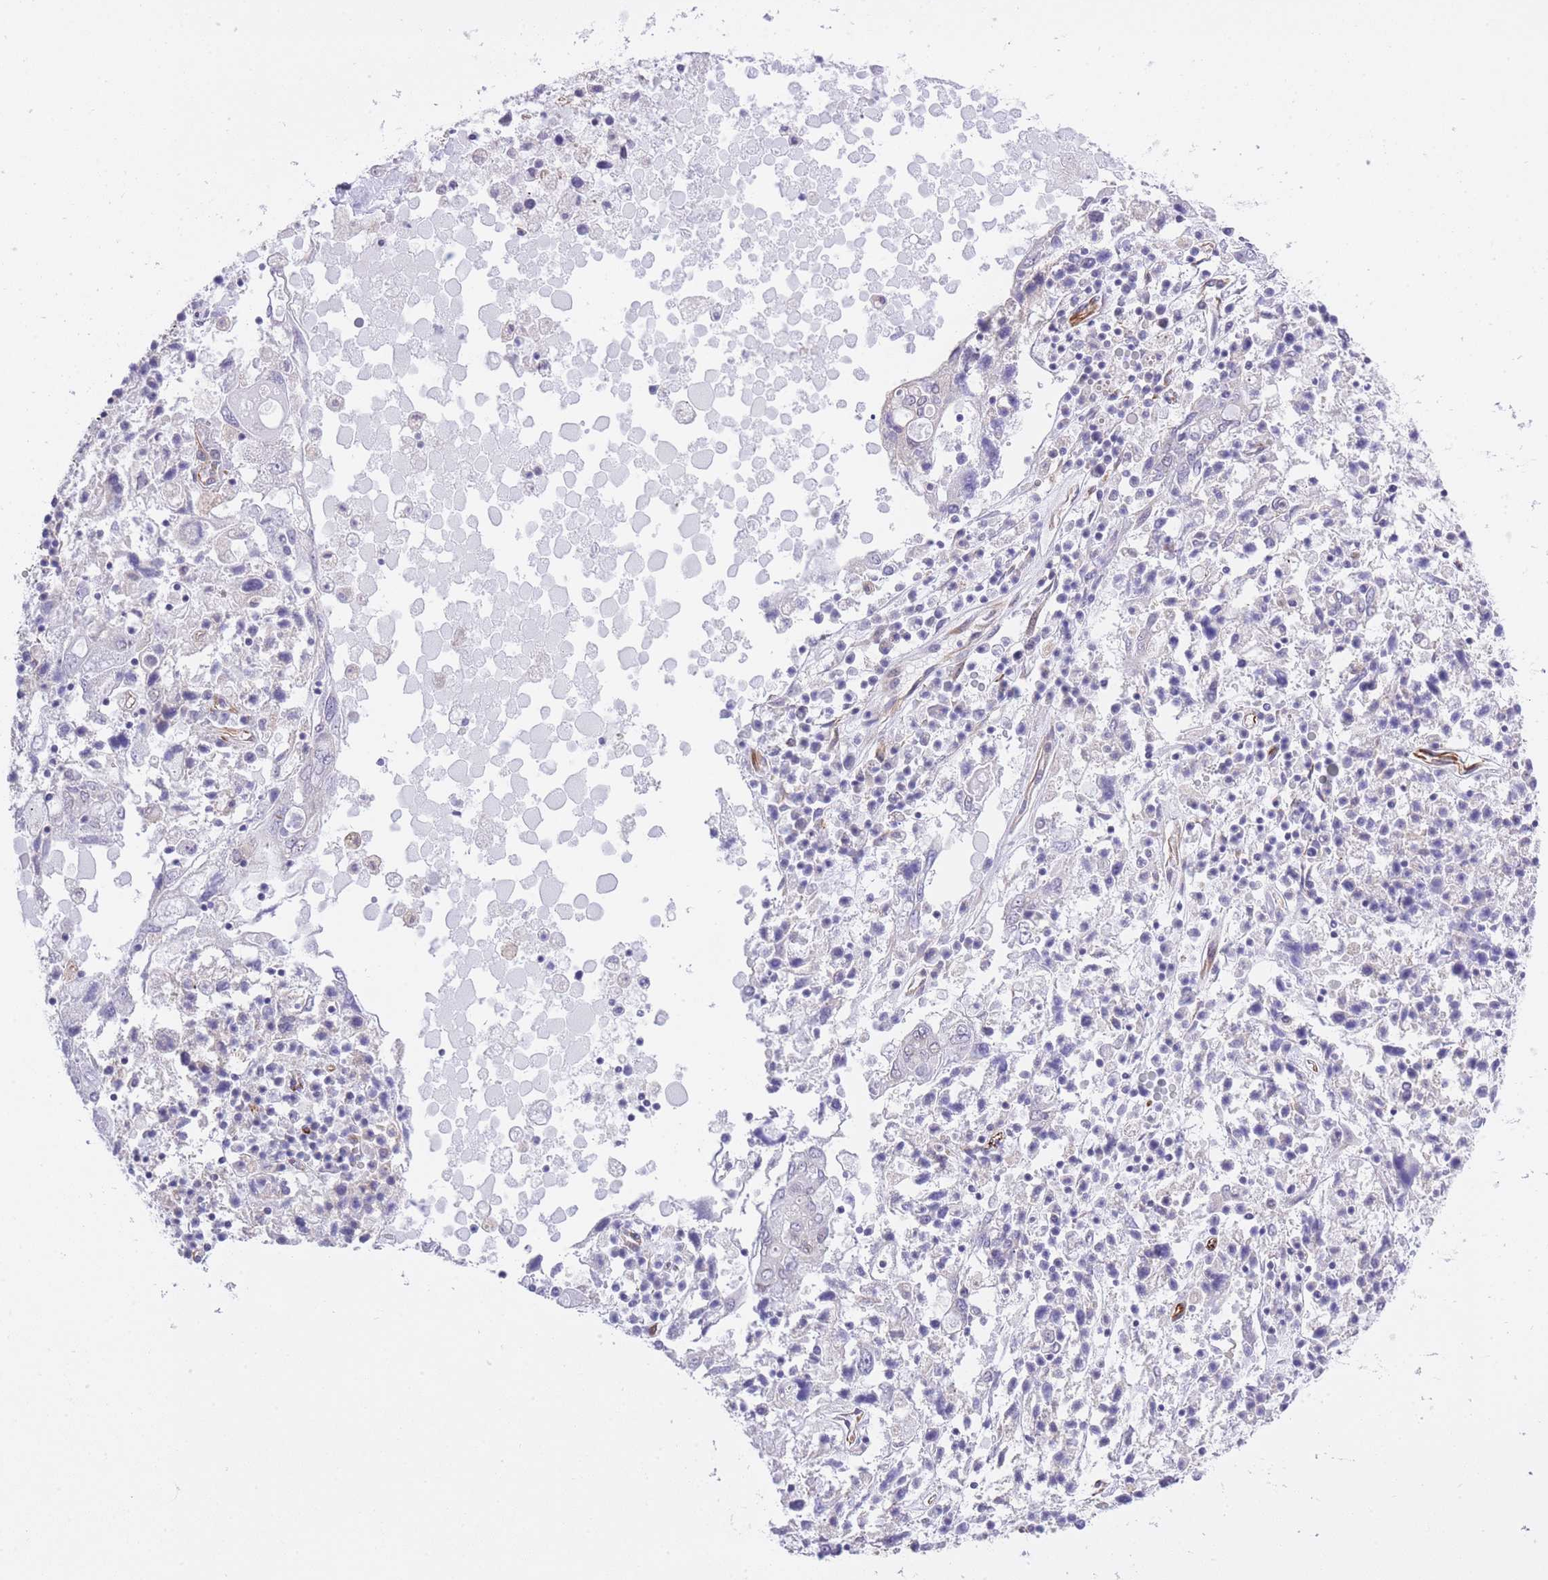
{"staining": {"intensity": "negative", "quantity": "none", "location": "none"}, "tissue": "ovarian cancer", "cell_type": "Tumor cells", "image_type": "cancer", "snomed": [{"axis": "morphology", "description": "Carcinoma, endometroid"}, {"axis": "topography", "description": "Ovary"}], "caption": "An immunohistochemistry (IHC) image of ovarian cancer is shown. There is no staining in tumor cells of ovarian cancer.", "gene": "MEIOSIN", "patient": {"sex": "female", "age": 62}}